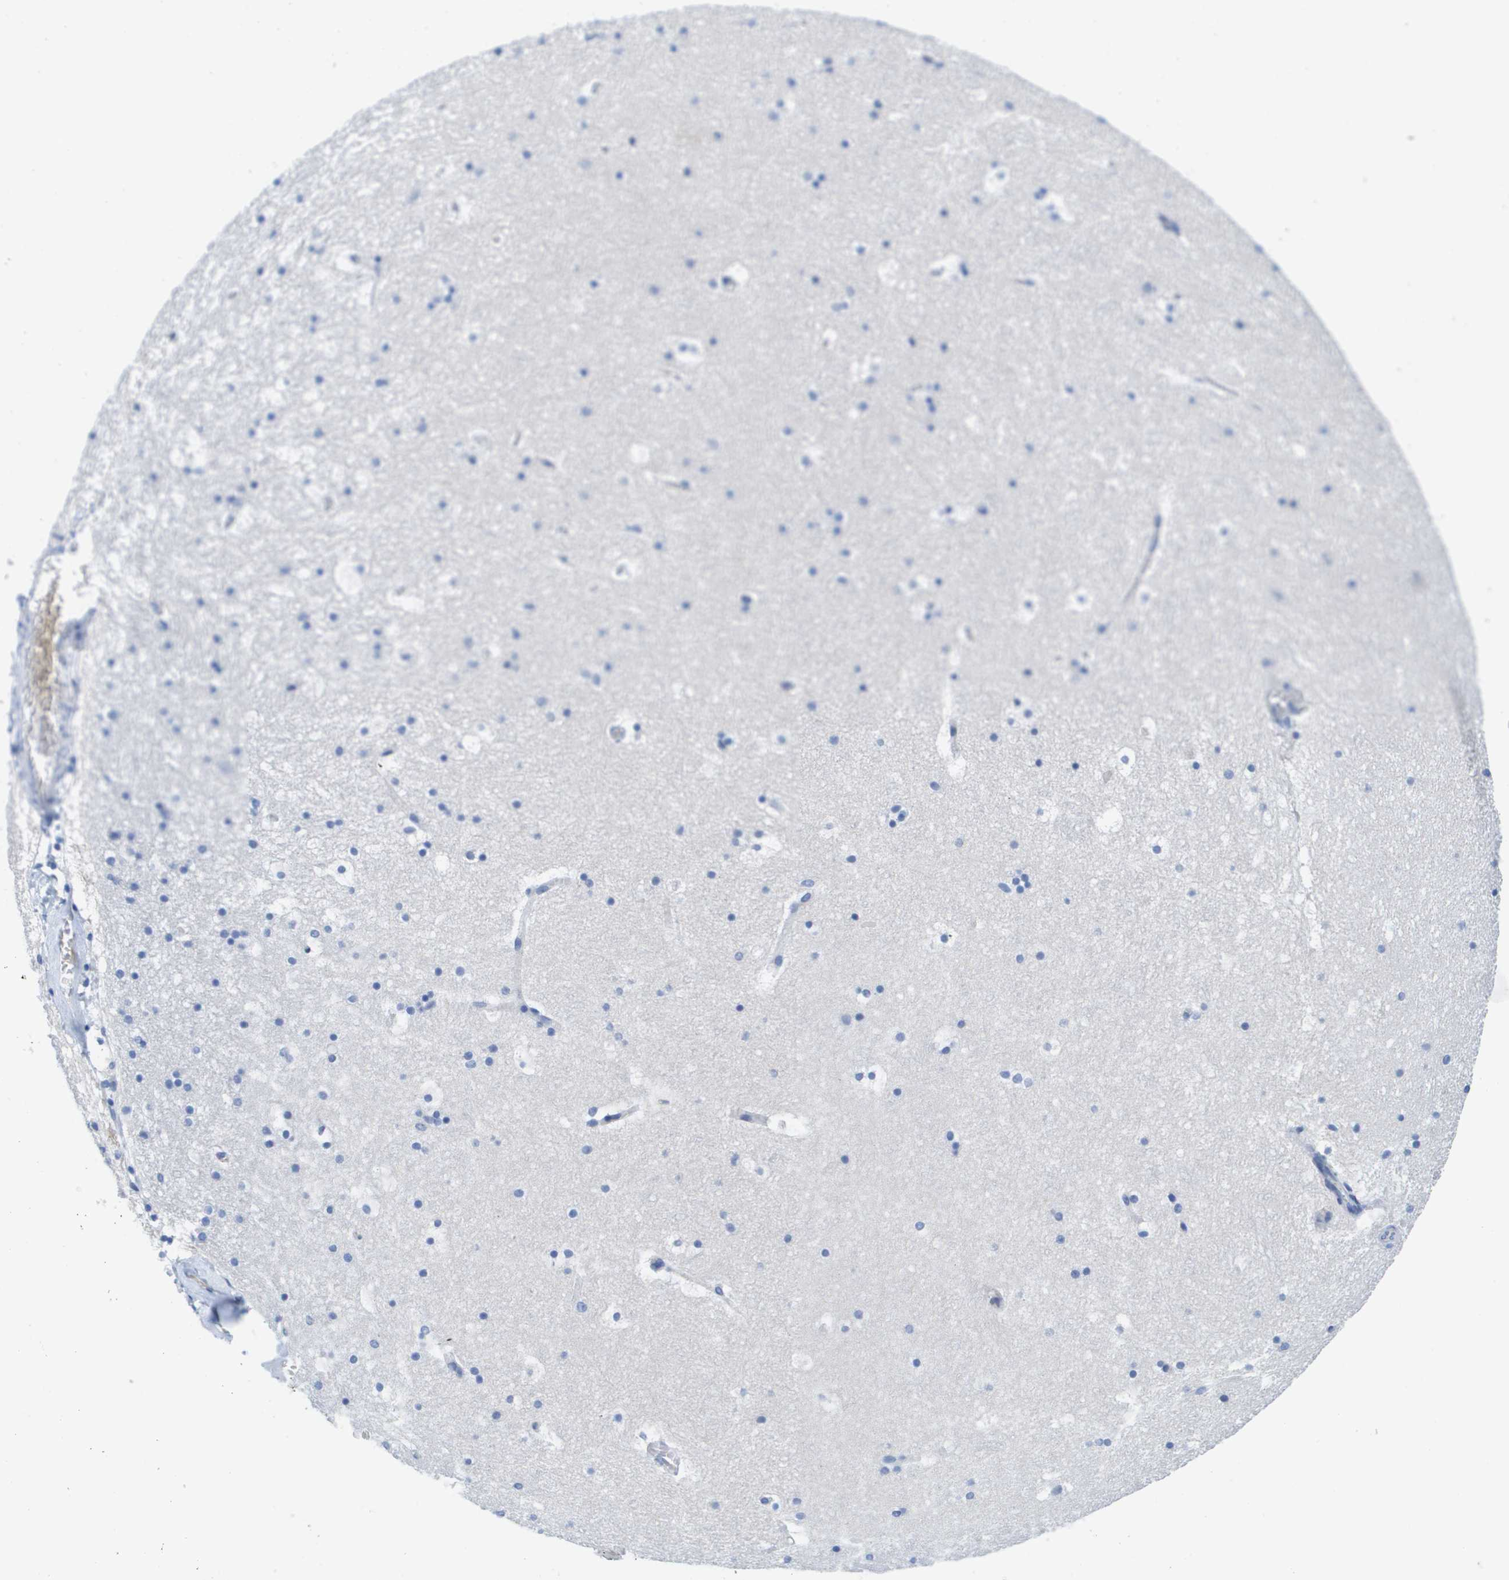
{"staining": {"intensity": "negative", "quantity": "none", "location": "none"}, "tissue": "hippocampus", "cell_type": "Glial cells", "image_type": "normal", "snomed": [{"axis": "morphology", "description": "Normal tissue, NOS"}, {"axis": "topography", "description": "Hippocampus"}], "caption": "Immunohistochemistry (IHC) image of benign hippocampus: hippocampus stained with DAB reveals no significant protein positivity in glial cells.", "gene": "APOA1", "patient": {"sex": "male", "age": 45}}